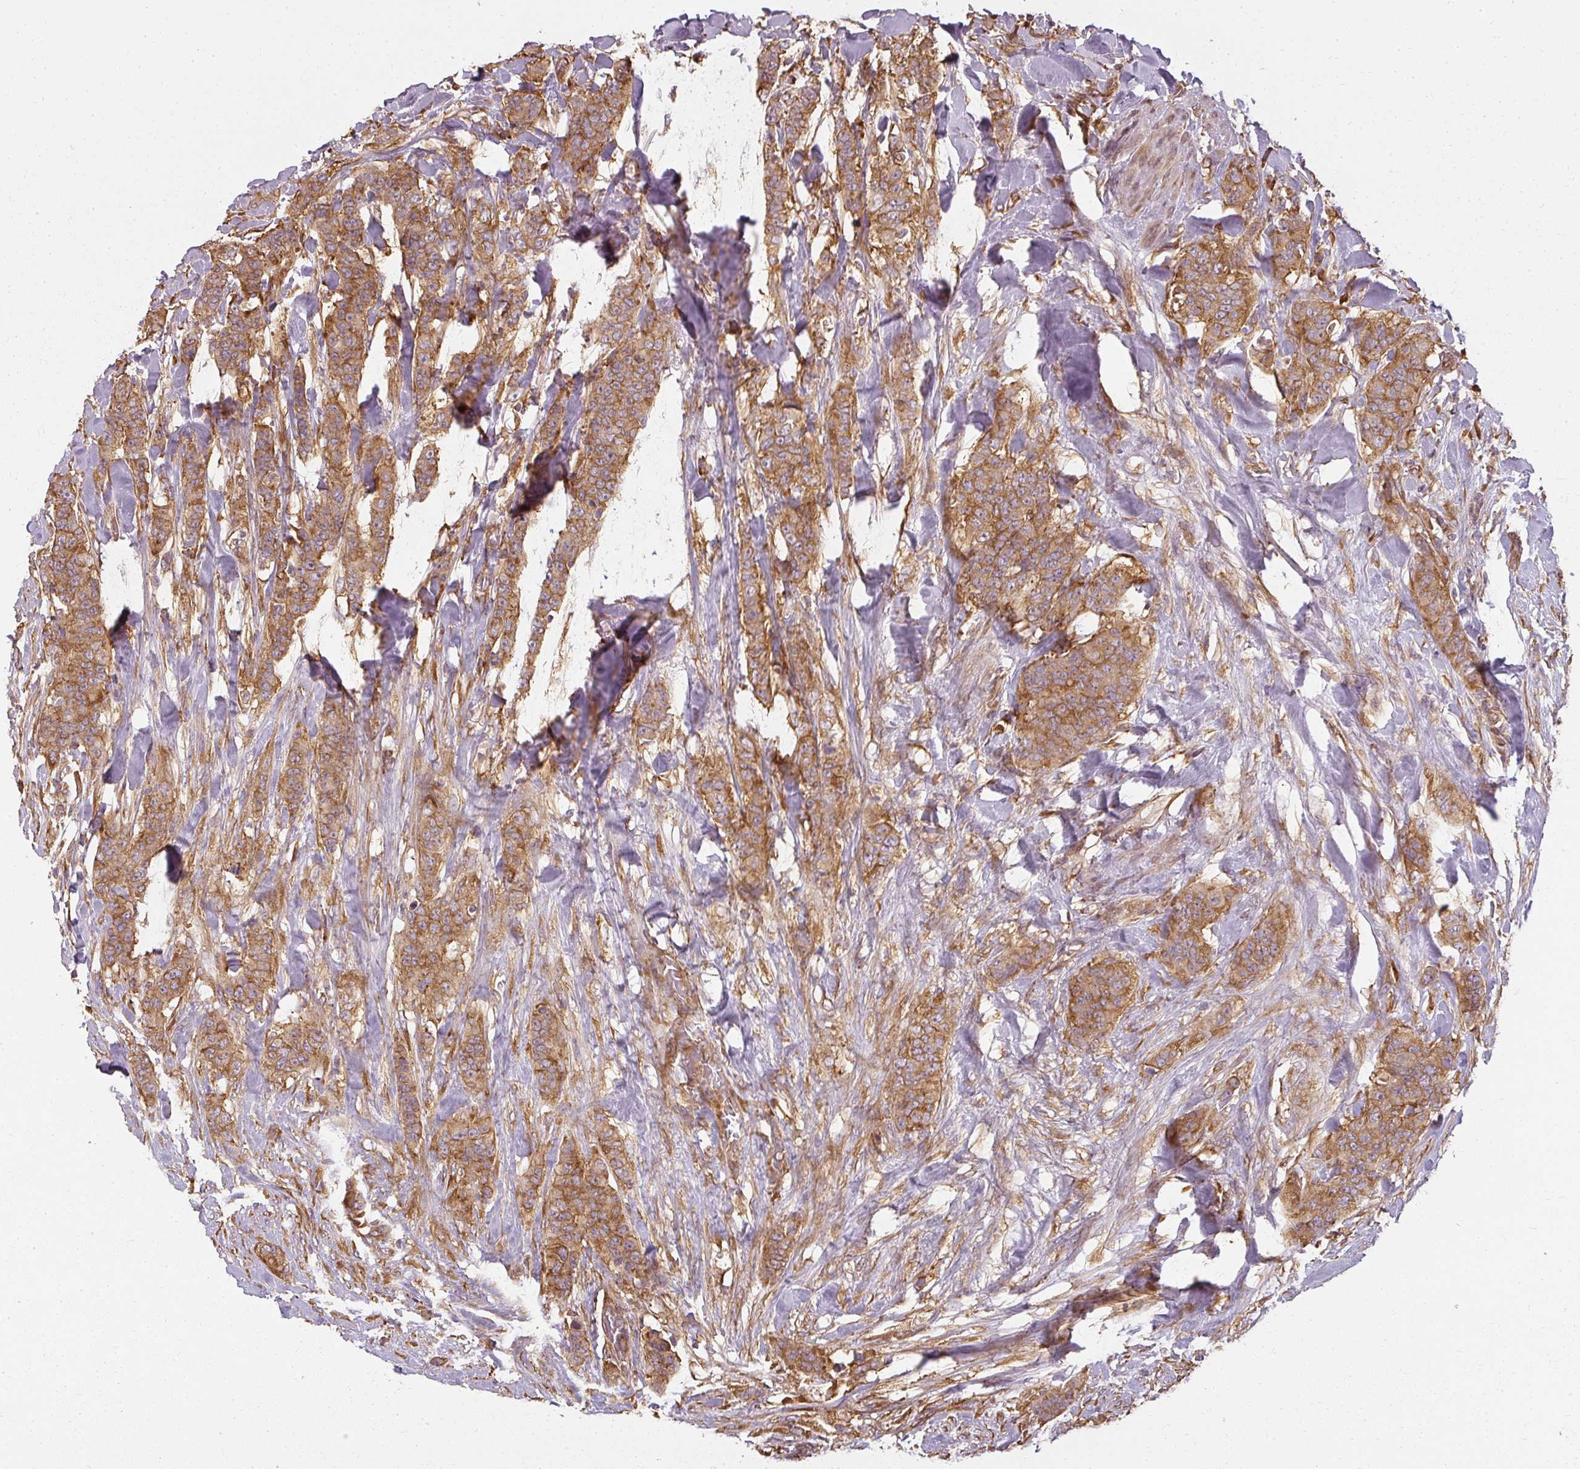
{"staining": {"intensity": "strong", "quantity": ">75%", "location": "cytoplasmic/membranous"}, "tissue": "breast cancer", "cell_type": "Tumor cells", "image_type": "cancer", "snomed": [{"axis": "morphology", "description": "Duct carcinoma"}, {"axis": "topography", "description": "Breast"}], "caption": "High-magnification brightfield microscopy of breast intraductal carcinoma stained with DAB (3,3'-diaminobenzidine) (brown) and counterstained with hematoxylin (blue). tumor cells exhibit strong cytoplasmic/membranous expression is present in approximately>75% of cells. (DAB (3,3'-diaminobenzidine) IHC with brightfield microscopy, high magnification).", "gene": "RPL24", "patient": {"sex": "female", "age": 40}}